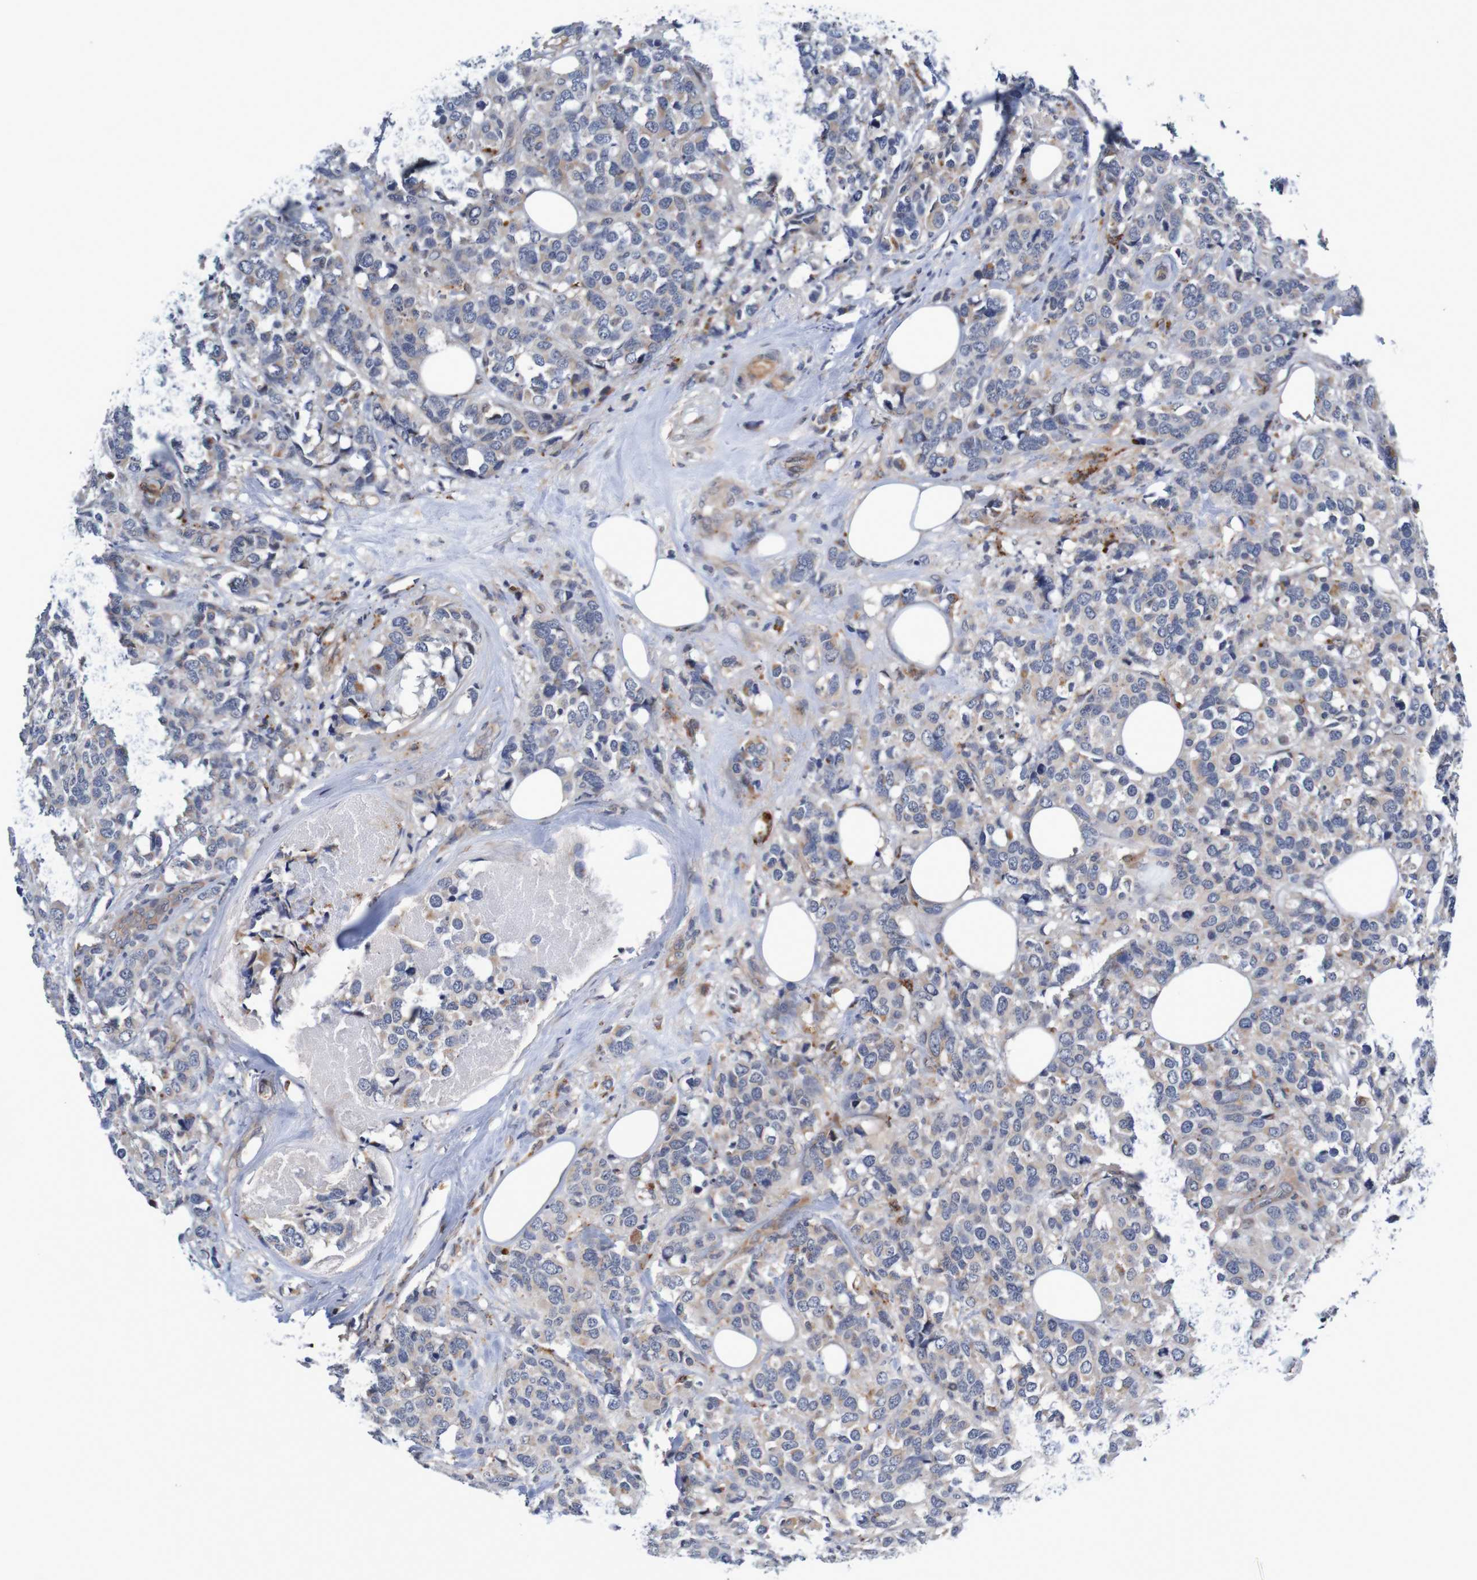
{"staining": {"intensity": "weak", "quantity": "<25%", "location": "cytoplasmic/membranous"}, "tissue": "breast cancer", "cell_type": "Tumor cells", "image_type": "cancer", "snomed": [{"axis": "morphology", "description": "Lobular carcinoma"}, {"axis": "topography", "description": "Breast"}], "caption": "Image shows no protein expression in tumor cells of breast cancer tissue. (DAB immunohistochemistry with hematoxylin counter stain).", "gene": "CPED1", "patient": {"sex": "female", "age": 59}}